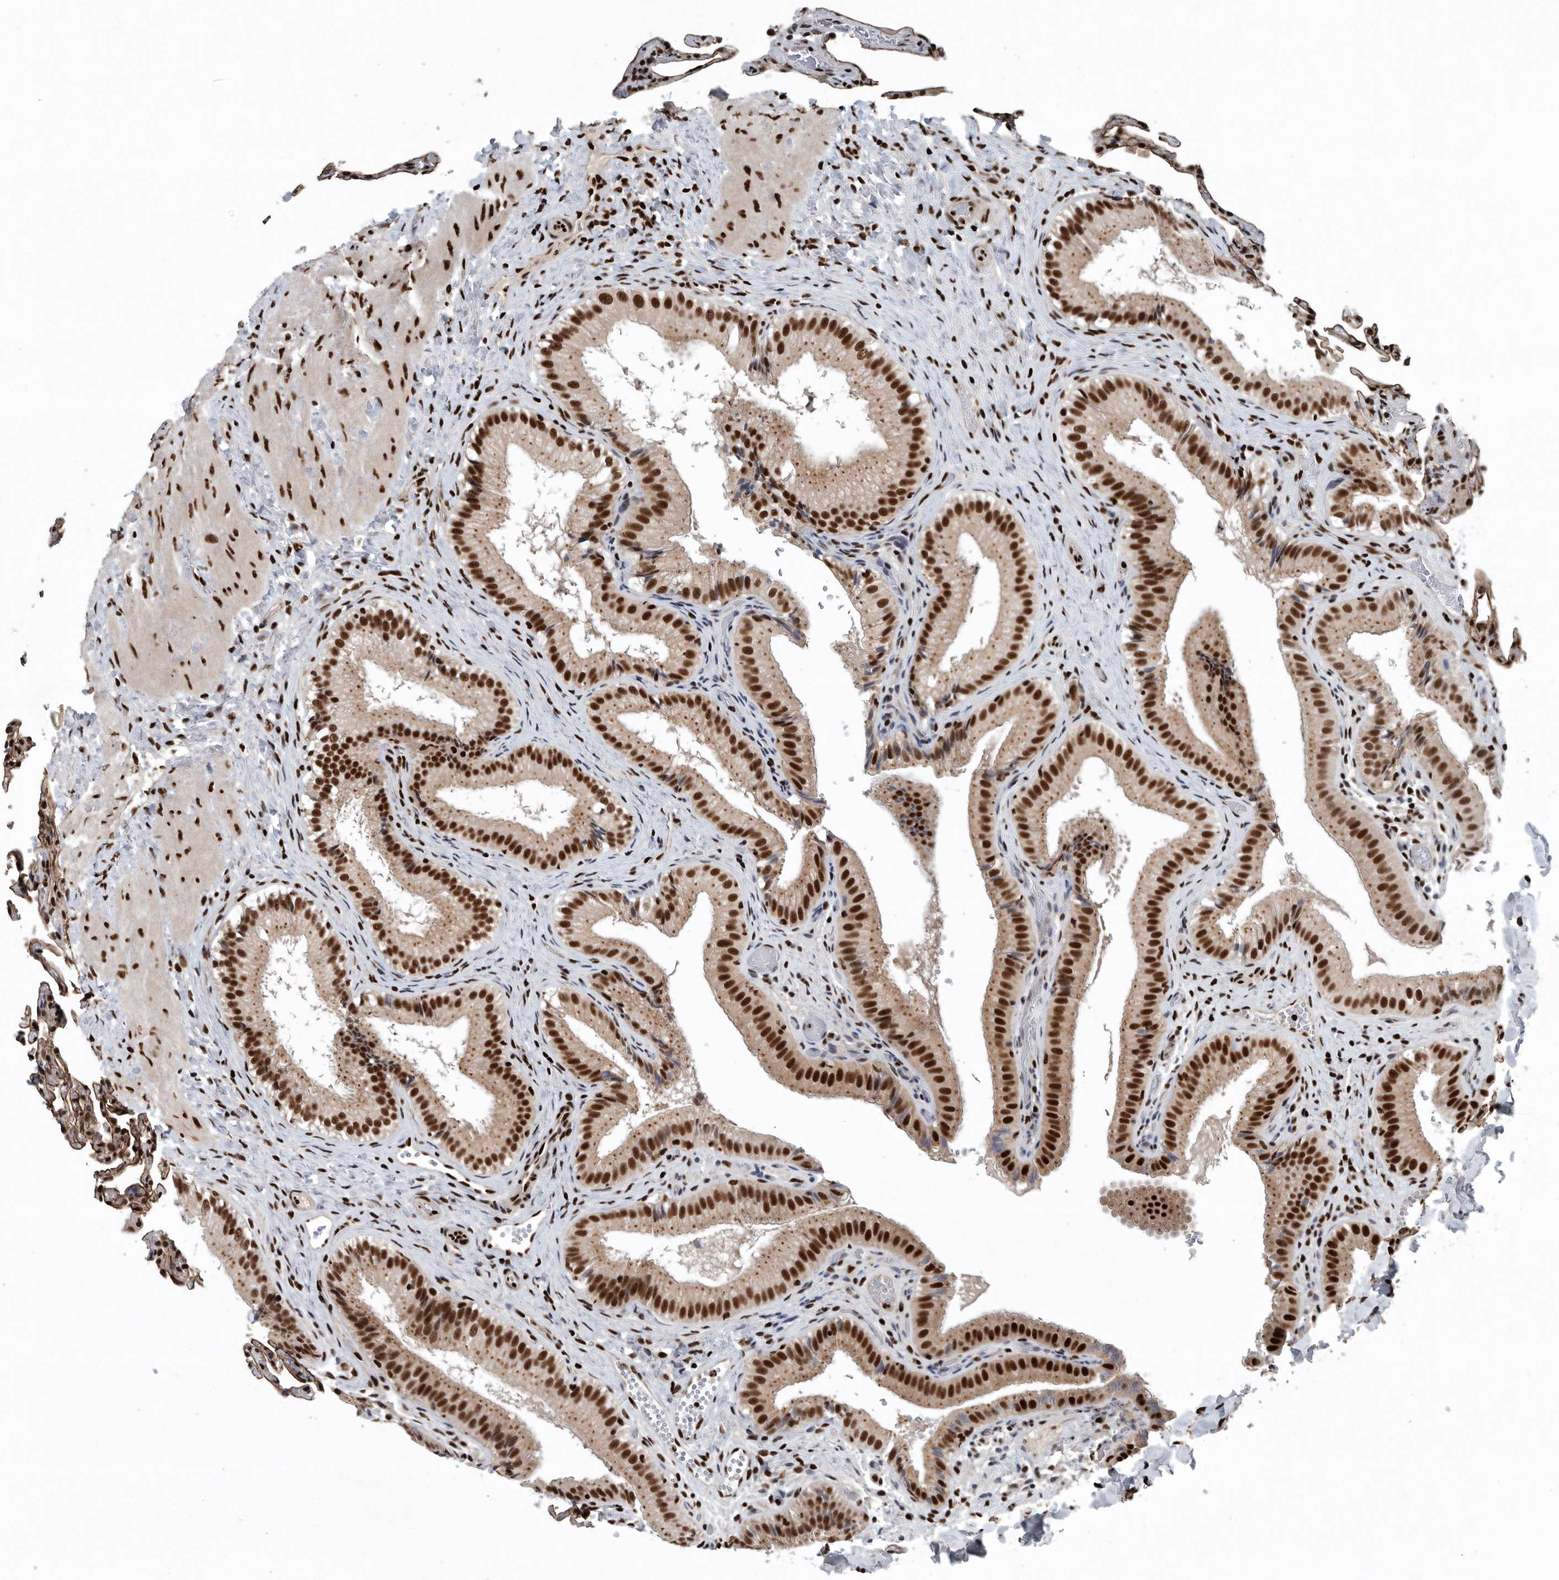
{"staining": {"intensity": "strong", "quantity": ">75%", "location": "nuclear"}, "tissue": "gallbladder", "cell_type": "Glandular cells", "image_type": "normal", "snomed": [{"axis": "morphology", "description": "Normal tissue, NOS"}, {"axis": "topography", "description": "Gallbladder"}], "caption": "Immunohistochemistry (IHC) (DAB) staining of normal human gallbladder shows strong nuclear protein positivity in about >75% of glandular cells.", "gene": "SENP7", "patient": {"sex": "female", "age": 30}}